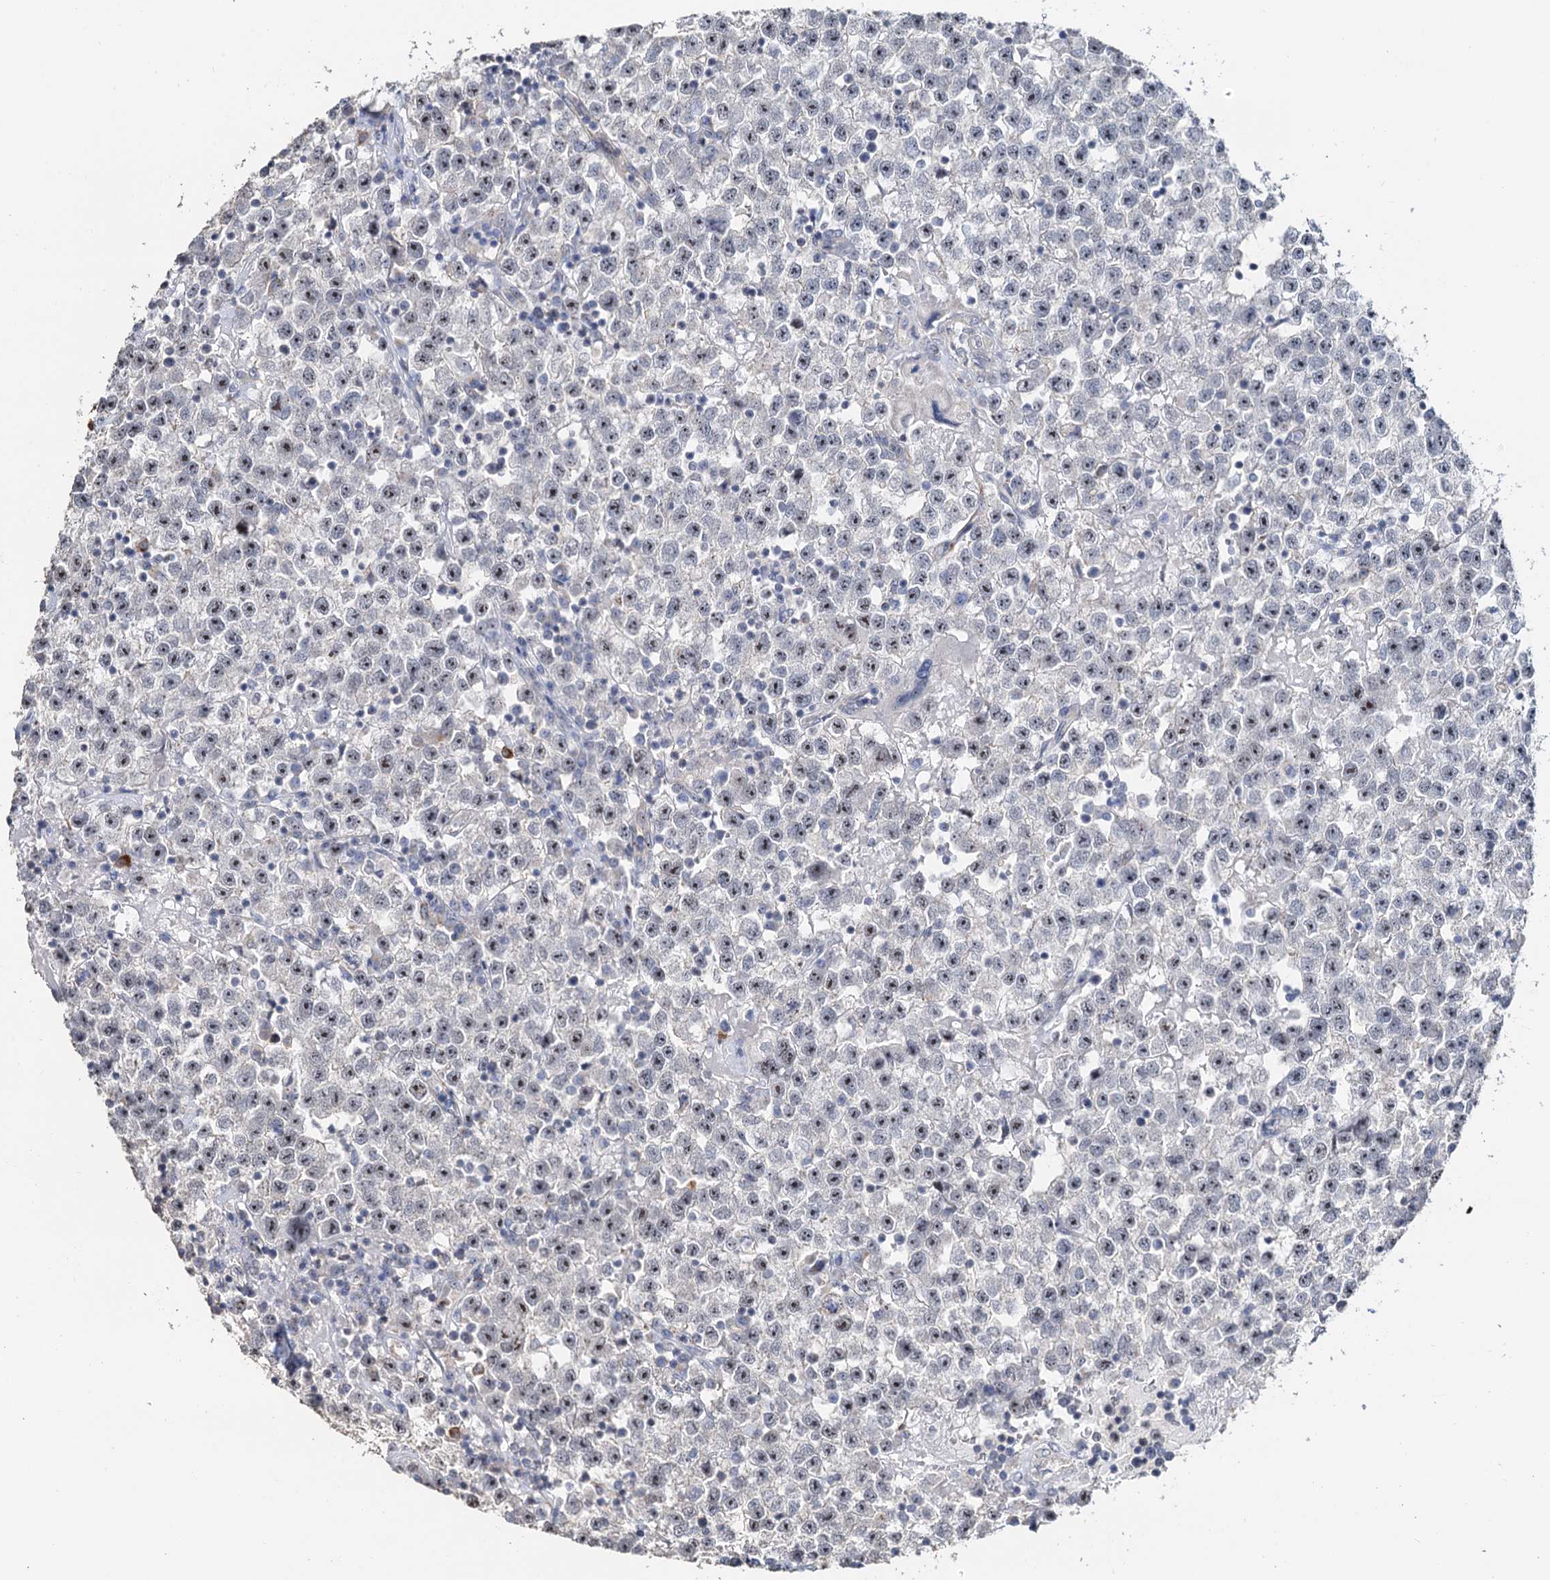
{"staining": {"intensity": "moderate", "quantity": ">75%", "location": "nuclear"}, "tissue": "testis cancer", "cell_type": "Tumor cells", "image_type": "cancer", "snomed": [{"axis": "morphology", "description": "Seminoma, NOS"}, {"axis": "topography", "description": "Testis"}], "caption": "Immunohistochemical staining of human testis seminoma demonstrates medium levels of moderate nuclear protein expression in about >75% of tumor cells. Immunohistochemistry stains the protein in brown and the nuclei are stained blue.", "gene": "C2CD3", "patient": {"sex": "male", "age": 22}}